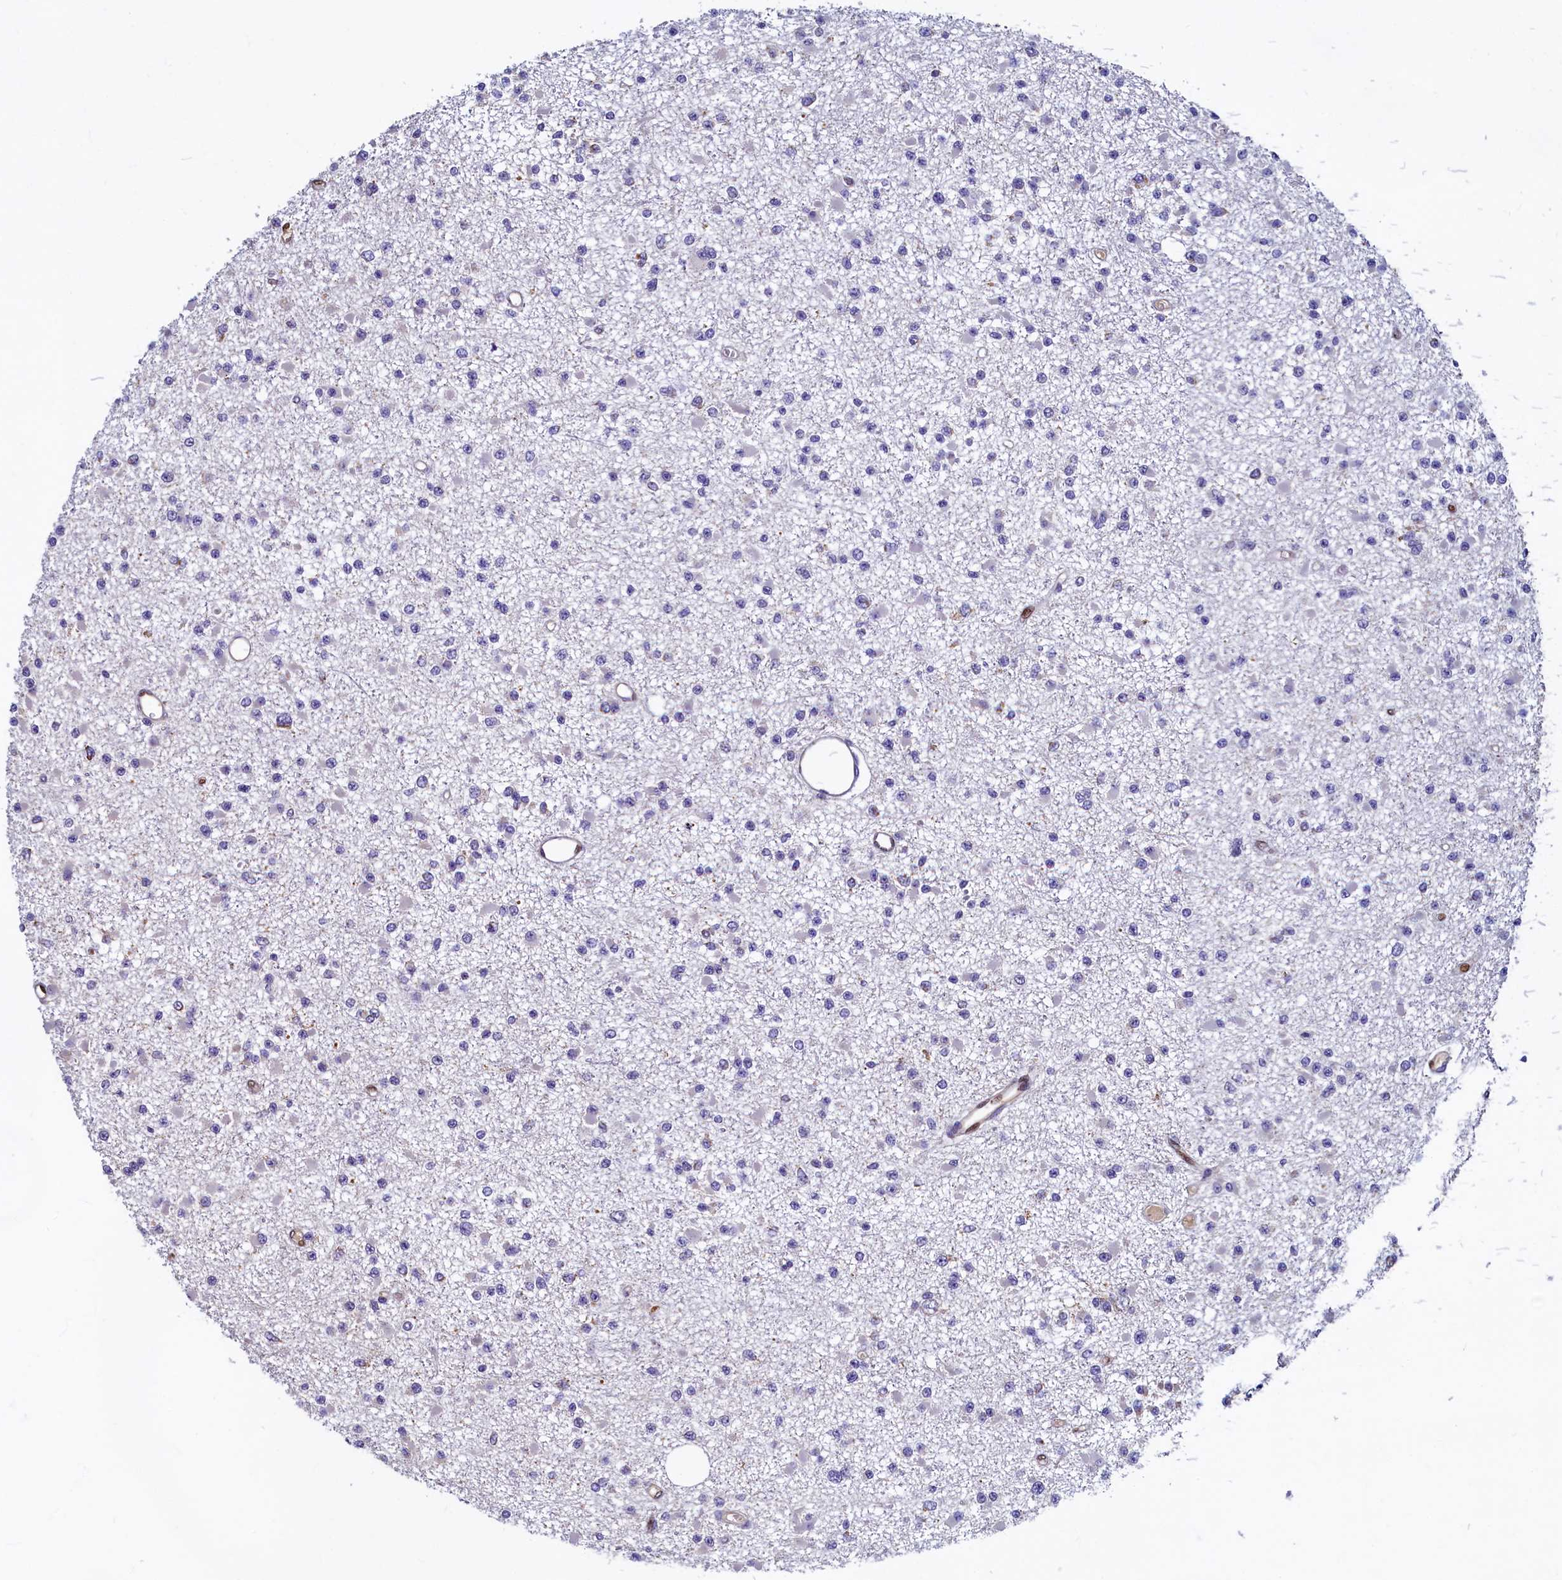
{"staining": {"intensity": "negative", "quantity": "none", "location": "none"}, "tissue": "glioma", "cell_type": "Tumor cells", "image_type": "cancer", "snomed": [{"axis": "morphology", "description": "Glioma, malignant, Low grade"}, {"axis": "topography", "description": "Brain"}], "caption": "Low-grade glioma (malignant) was stained to show a protein in brown. There is no significant positivity in tumor cells.", "gene": "NCKAP5L", "patient": {"sex": "female", "age": 22}}